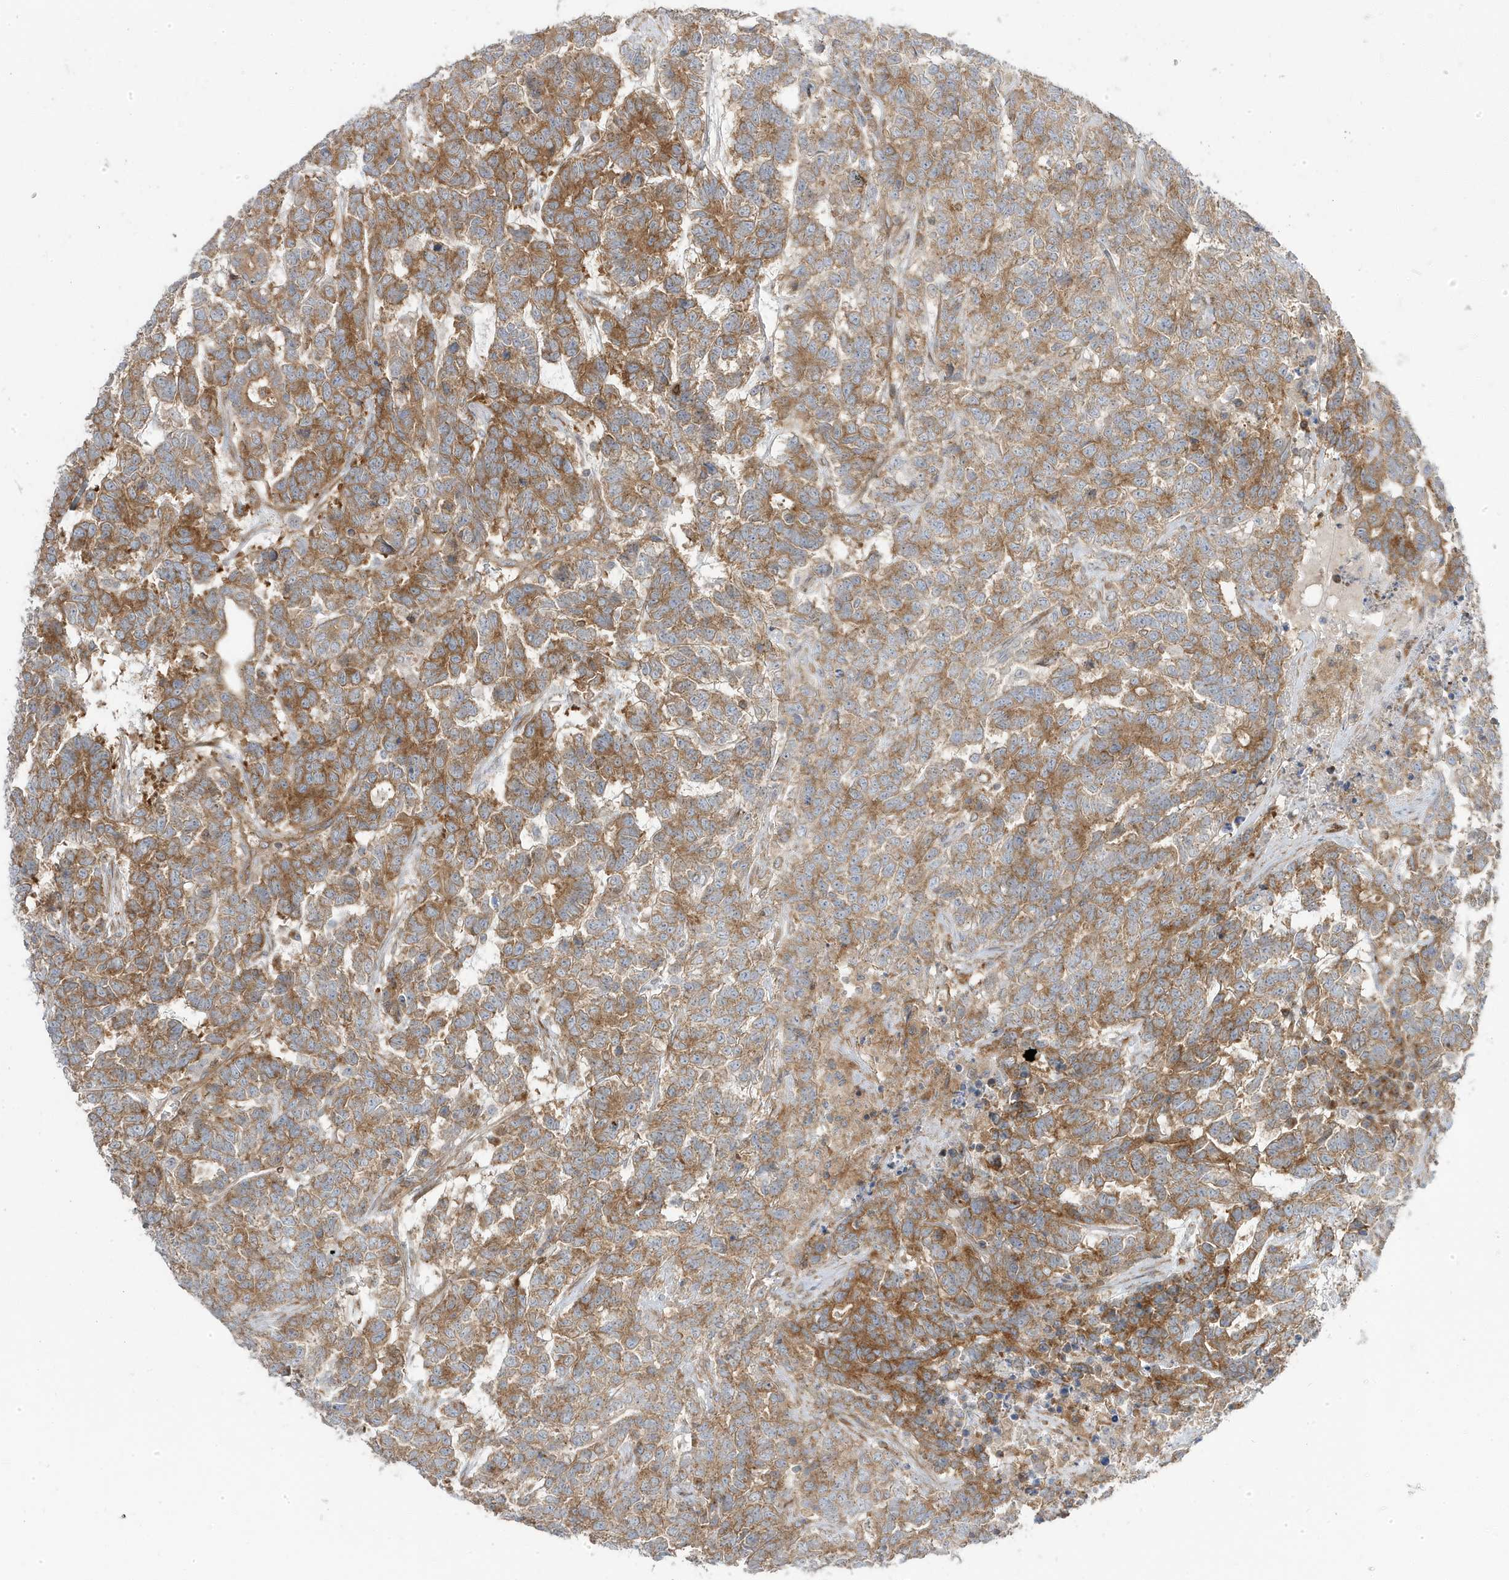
{"staining": {"intensity": "moderate", "quantity": ">75%", "location": "cytoplasmic/membranous"}, "tissue": "testis cancer", "cell_type": "Tumor cells", "image_type": "cancer", "snomed": [{"axis": "morphology", "description": "Carcinoma, Embryonal, NOS"}, {"axis": "topography", "description": "Testis"}], "caption": "A high-resolution histopathology image shows immunohistochemistry staining of testis embryonal carcinoma, which reveals moderate cytoplasmic/membranous staining in approximately >75% of tumor cells. (DAB IHC, brown staining for protein, blue staining for nuclei).", "gene": "STAM", "patient": {"sex": "male", "age": 26}}